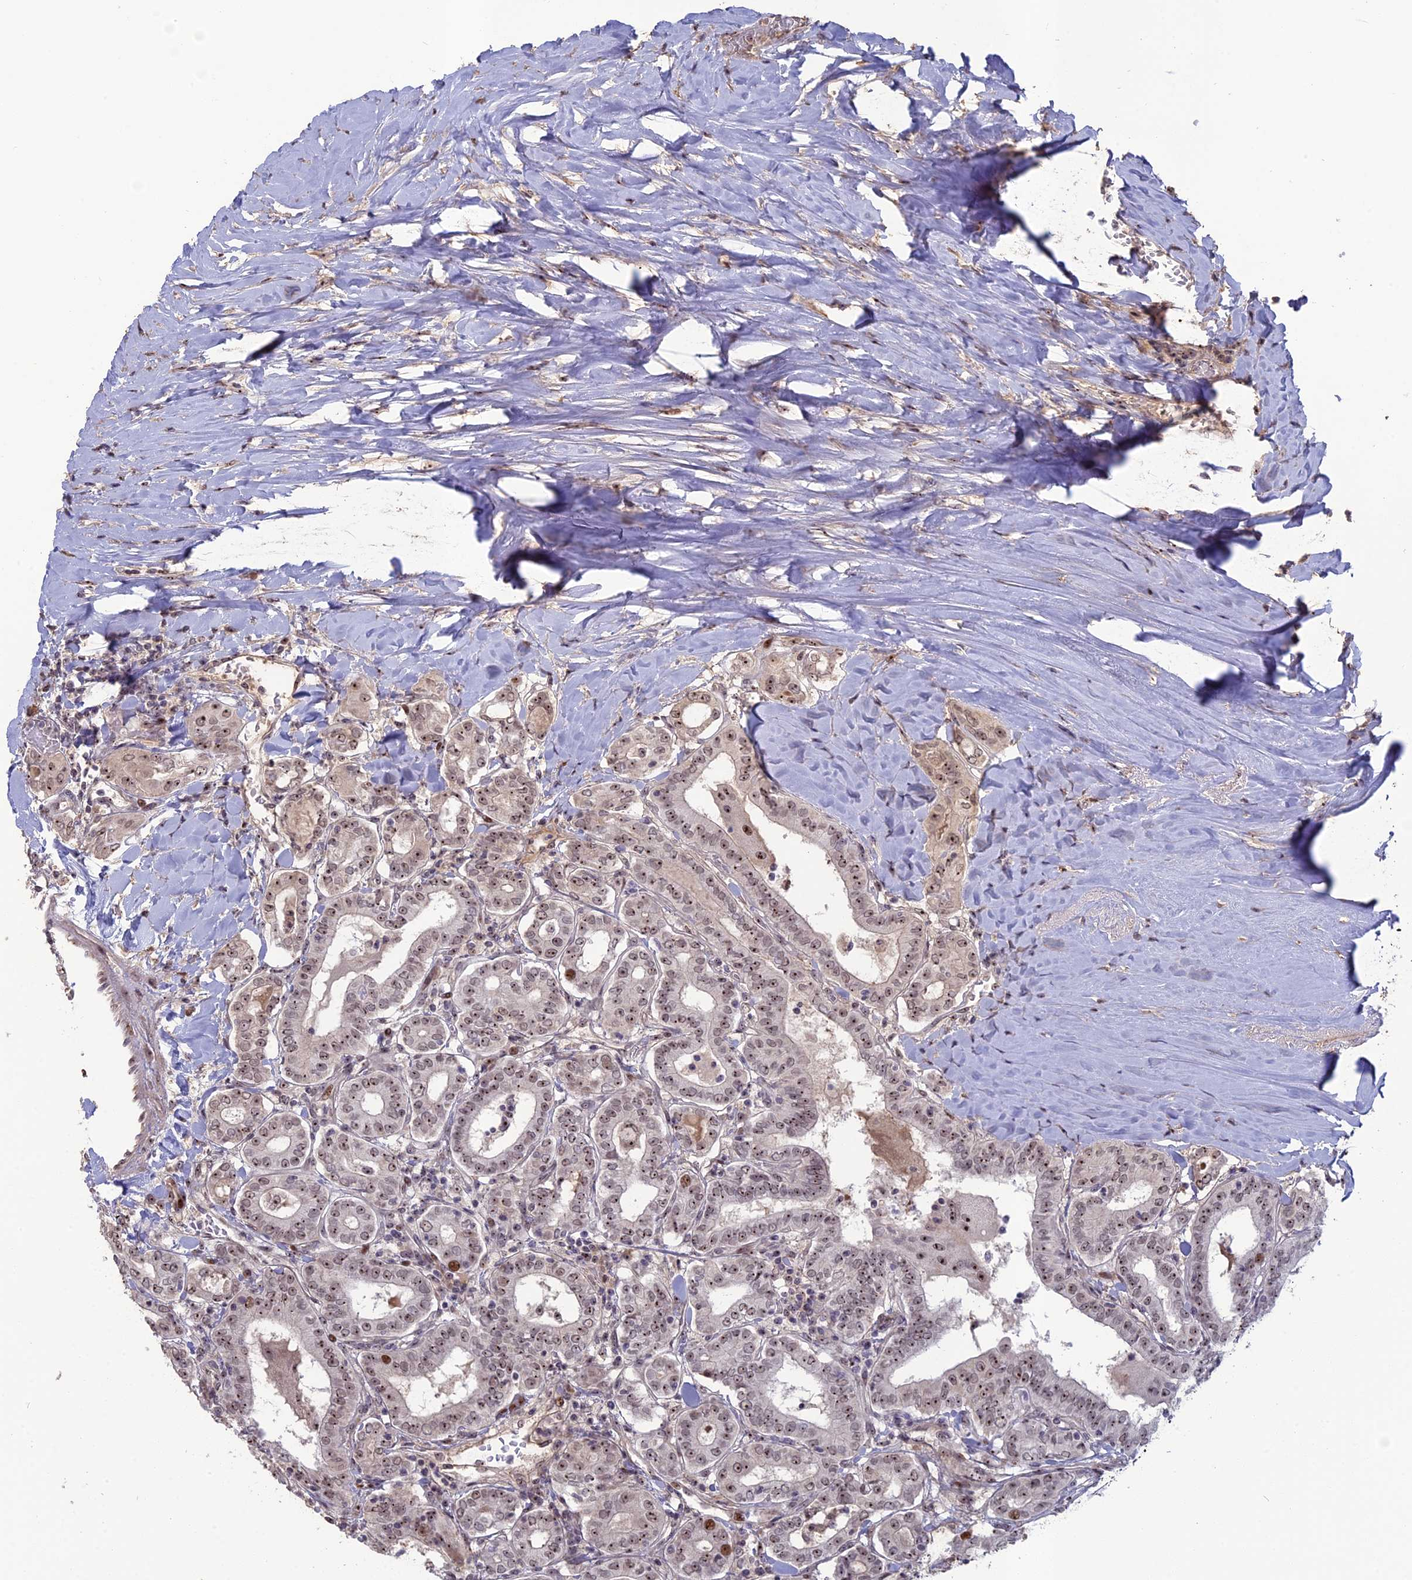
{"staining": {"intensity": "moderate", "quantity": ">75%", "location": "nuclear"}, "tissue": "thyroid cancer", "cell_type": "Tumor cells", "image_type": "cancer", "snomed": [{"axis": "morphology", "description": "Papillary adenocarcinoma, NOS"}, {"axis": "topography", "description": "Thyroid gland"}], "caption": "Immunohistochemistry of thyroid cancer (papillary adenocarcinoma) reveals medium levels of moderate nuclear positivity in approximately >75% of tumor cells.", "gene": "FAM131A", "patient": {"sex": "female", "age": 72}}